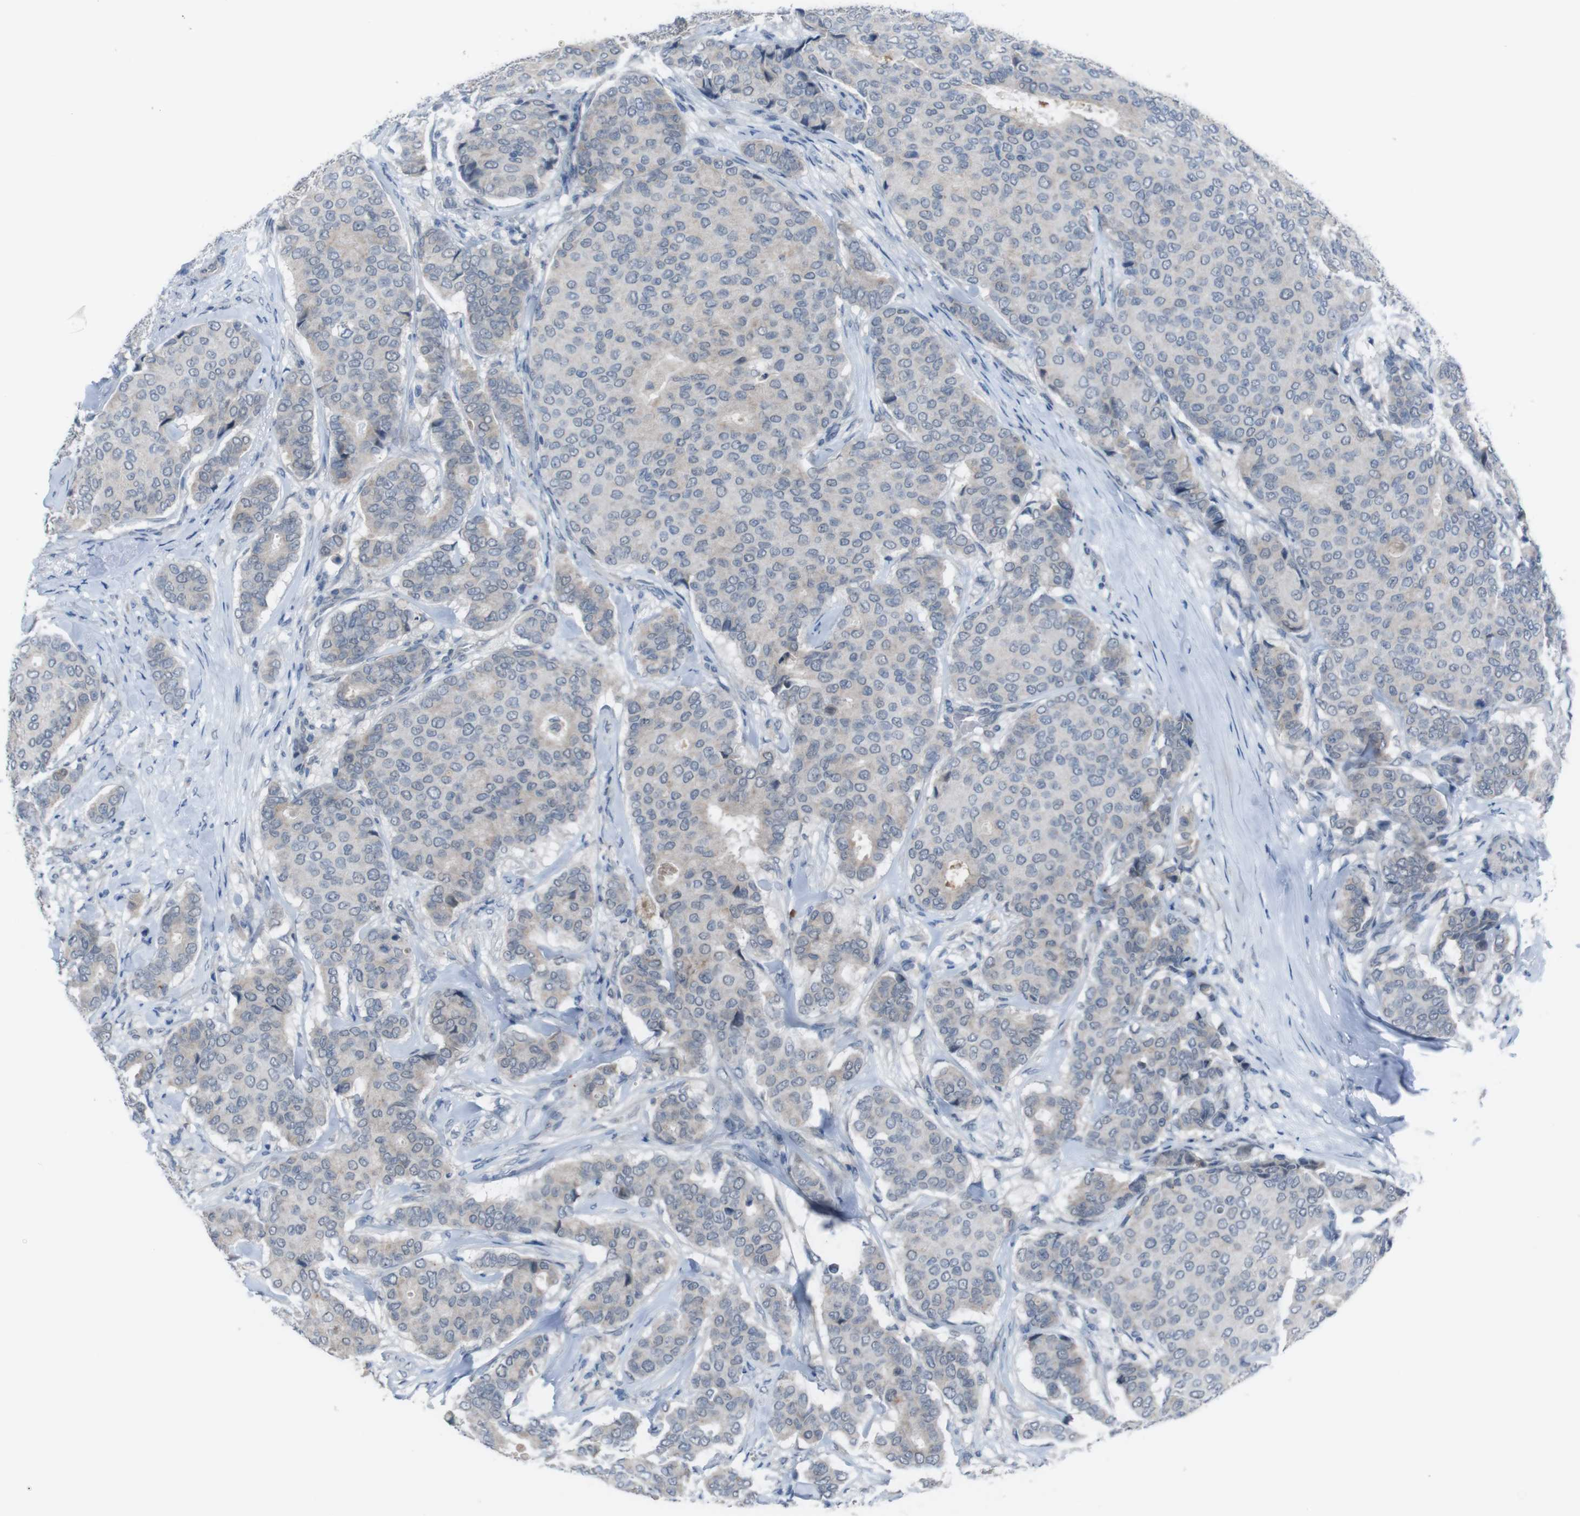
{"staining": {"intensity": "weak", "quantity": "<25%", "location": "cytoplasmic/membranous"}, "tissue": "breast cancer", "cell_type": "Tumor cells", "image_type": "cancer", "snomed": [{"axis": "morphology", "description": "Duct carcinoma"}, {"axis": "topography", "description": "Breast"}], "caption": "Breast intraductal carcinoma was stained to show a protein in brown. There is no significant staining in tumor cells.", "gene": "CDH22", "patient": {"sex": "female", "age": 75}}